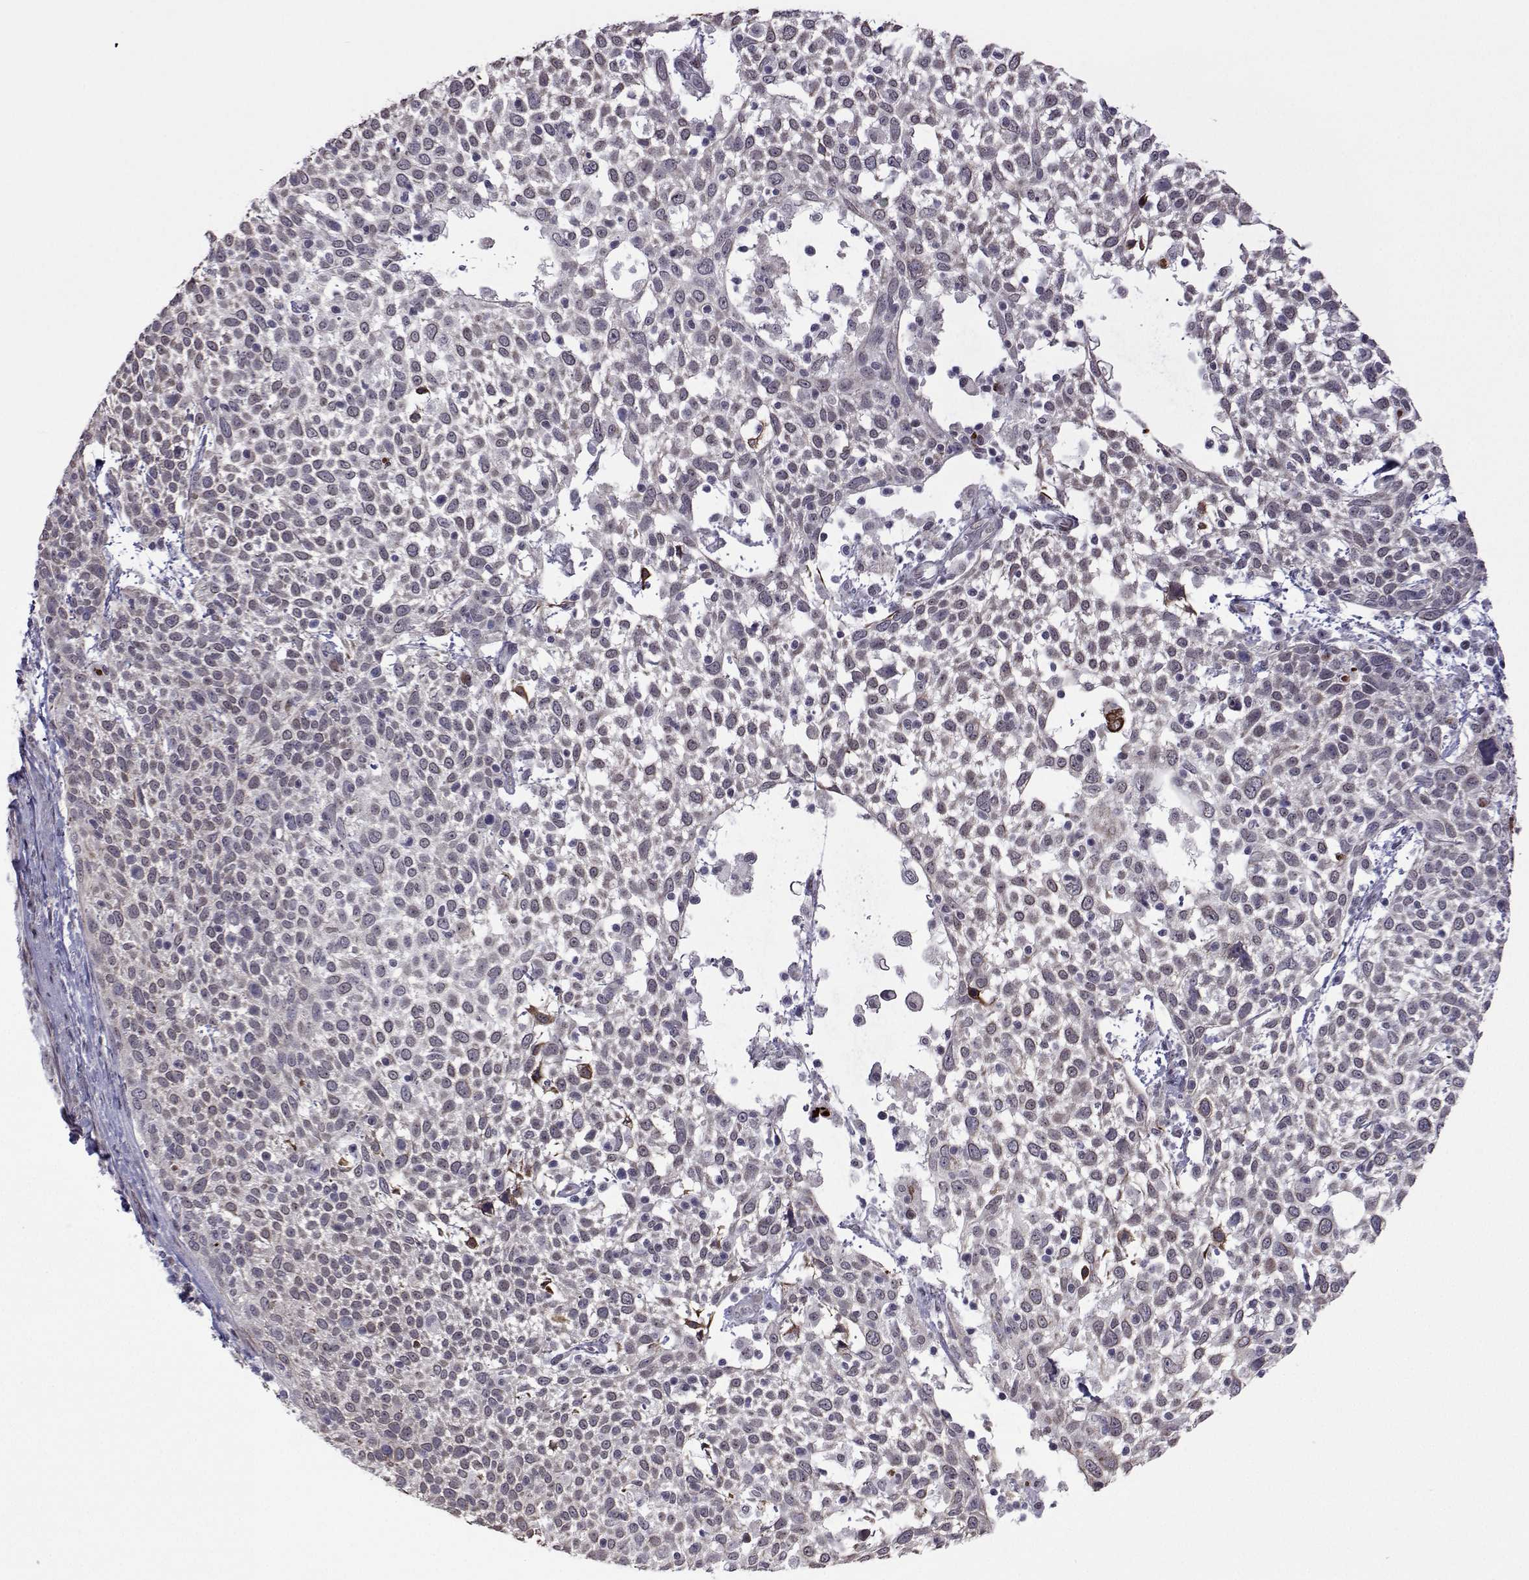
{"staining": {"intensity": "weak", "quantity": "<25%", "location": "nuclear"}, "tissue": "cervical cancer", "cell_type": "Tumor cells", "image_type": "cancer", "snomed": [{"axis": "morphology", "description": "Squamous cell carcinoma, NOS"}, {"axis": "topography", "description": "Cervix"}], "caption": "A high-resolution histopathology image shows immunohistochemistry (IHC) staining of cervical squamous cell carcinoma, which displays no significant positivity in tumor cells. (DAB (3,3'-diaminobenzidine) IHC visualized using brightfield microscopy, high magnification).", "gene": "EFCAB3", "patient": {"sex": "female", "age": 61}}